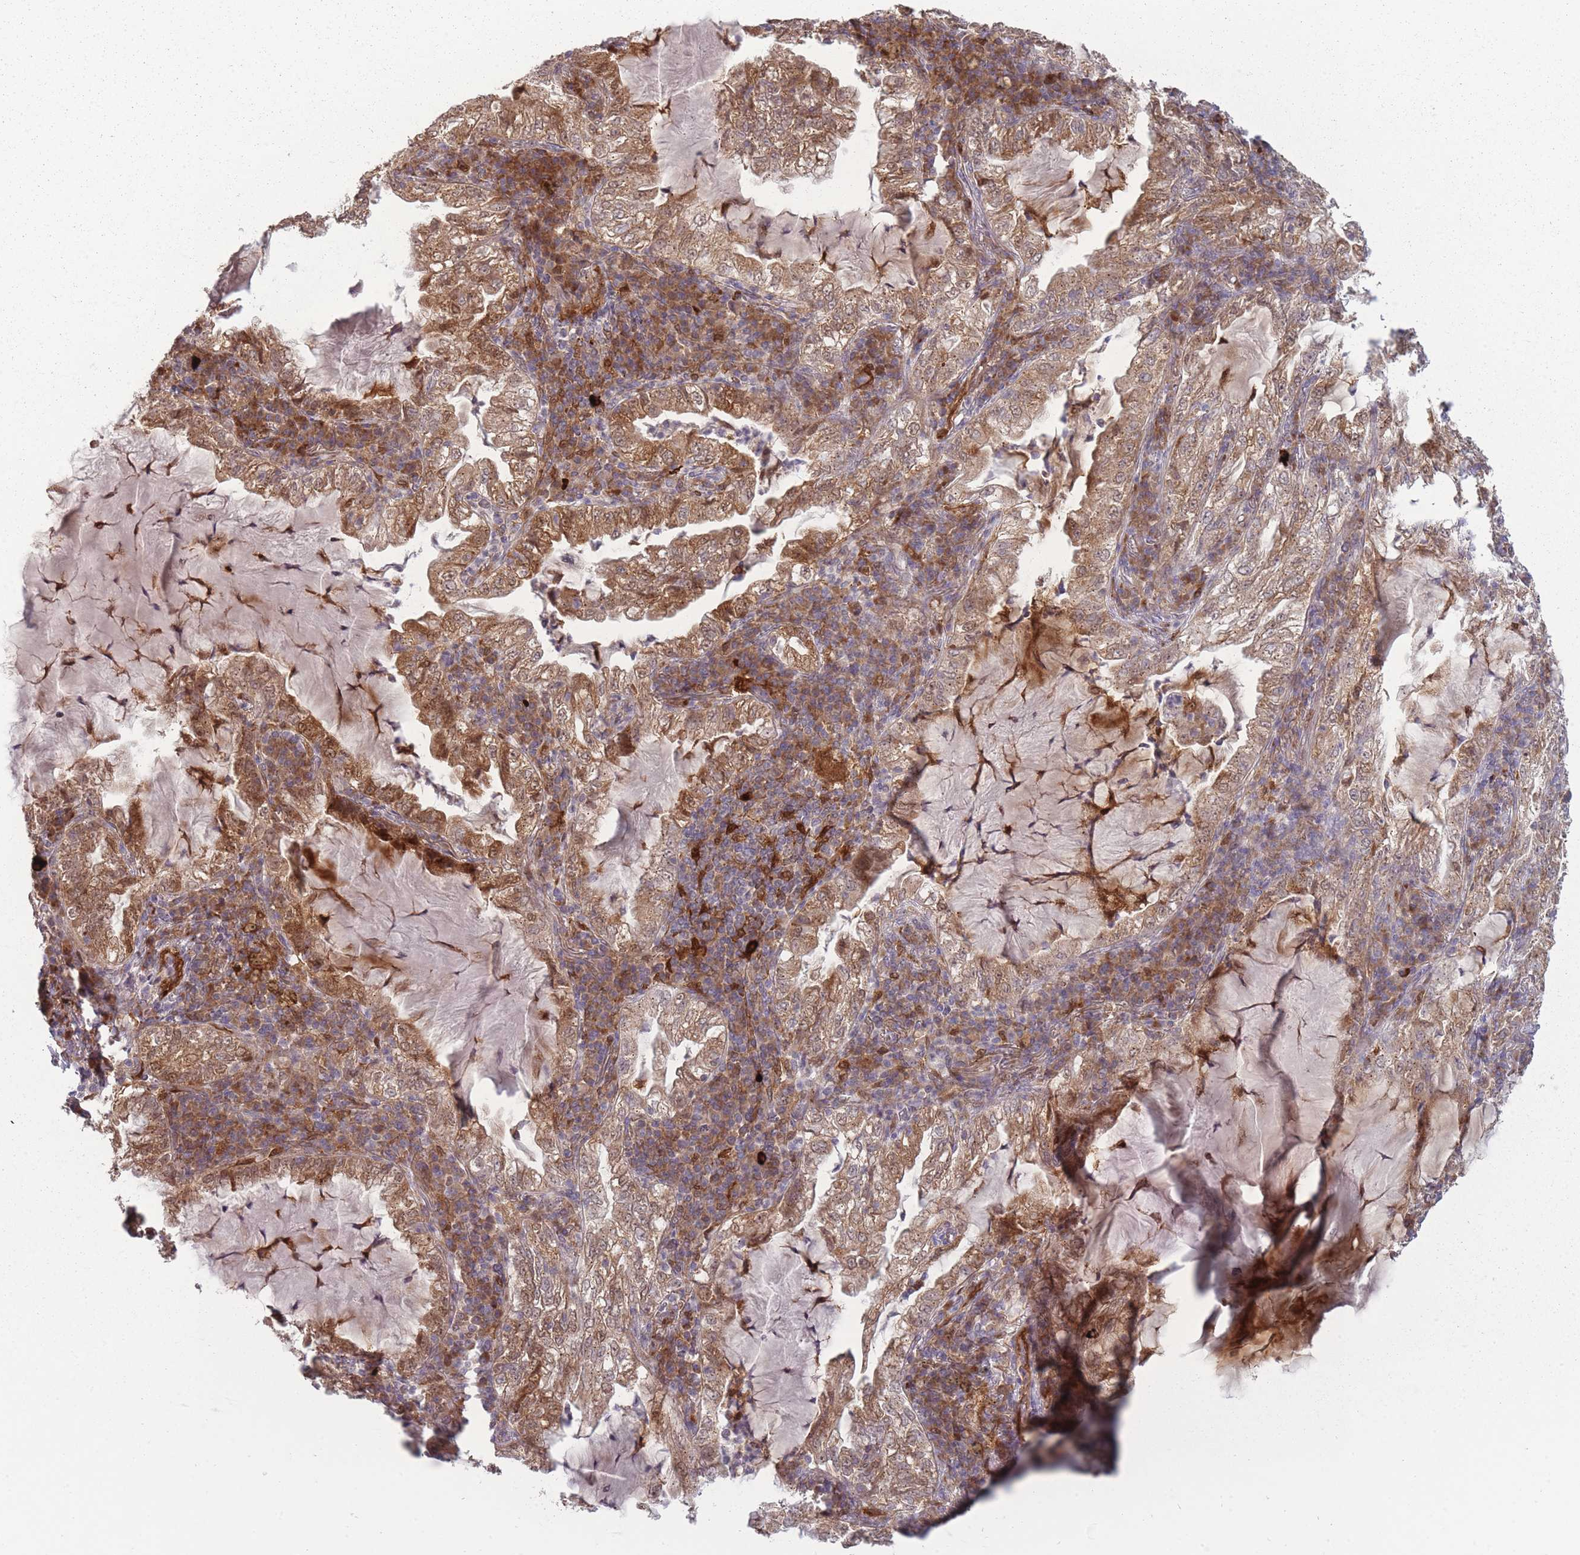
{"staining": {"intensity": "moderate", "quantity": ">75%", "location": "cytoplasmic/membranous,nuclear"}, "tissue": "lung cancer", "cell_type": "Tumor cells", "image_type": "cancer", "snomed": [{"axis": "morphology", "description": "Adenocarcinoma, NOS"}, {"axis": "topography", "description": "Lung"}], "caption": "Immunohistochemical staining of lung adenocarcinoma exhibits moderate cytoplasmic/membranous and nuclear protein expression in approximately >75% of tumor cells.", "gene": "LGALS9", "patient": {"sex": "female", "age": 73}}